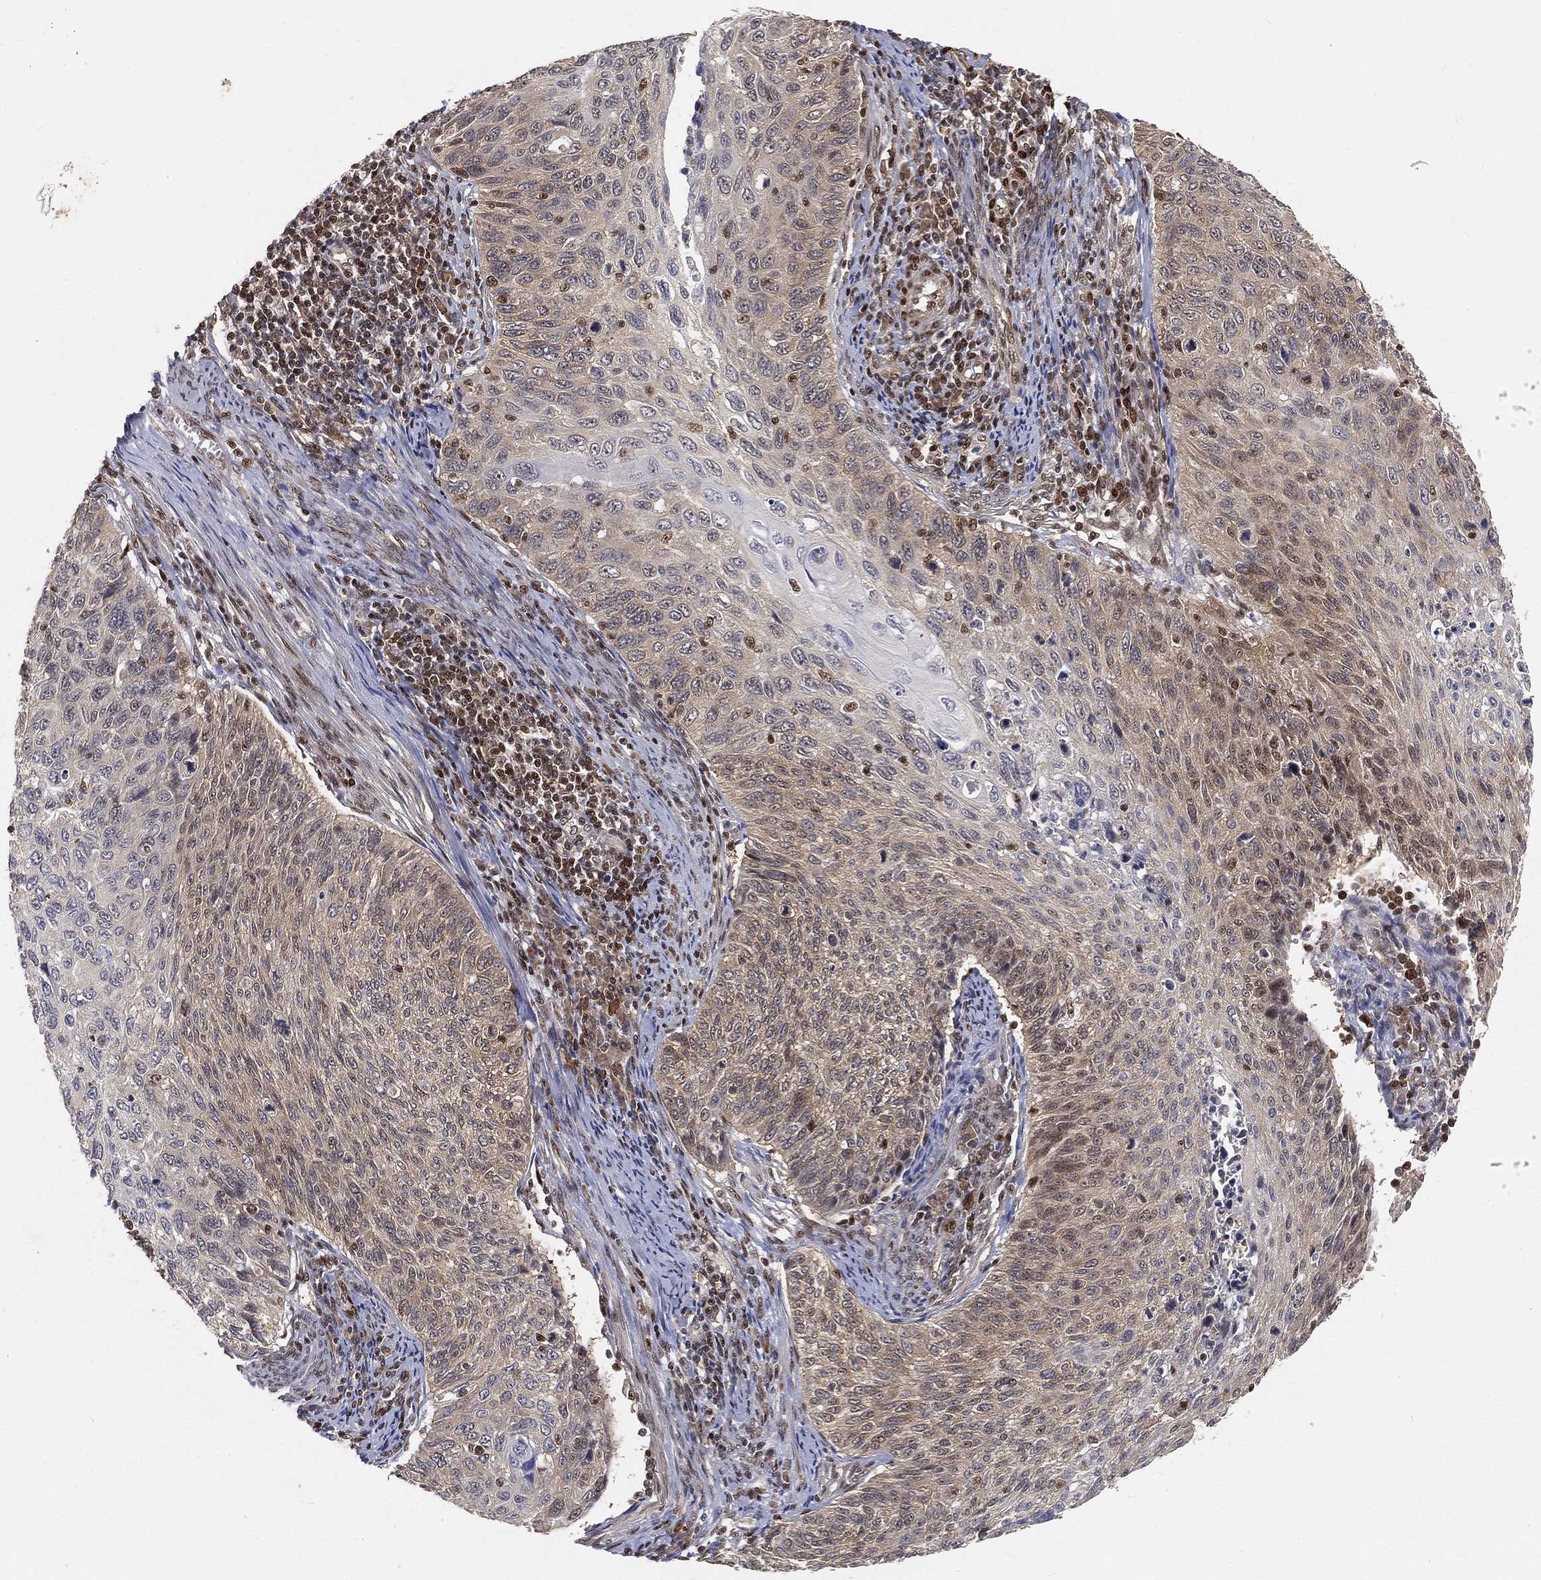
{"staining": {"intensity": "negative", "quantity": "none", "location": "none"}, "tissue": "cervical cancer", "cell_type": "Tumor cells", "image_type": "cancer", "snomed": [{"axis": "morphology", "description": "Squamous cell carcinoma, NOS"}, {"axis": "topography", "description": "Cervix"}], "caption": "This photomicrograph is of squamous cell carcinoma (cervical) stained with immunohistochemistry to label a protein in brown with the nuclei are counter-stained blue. There is no positivity in tumor cells.", "gene": "CRTC3", "patient": {"sex": "female", "age": 70}}